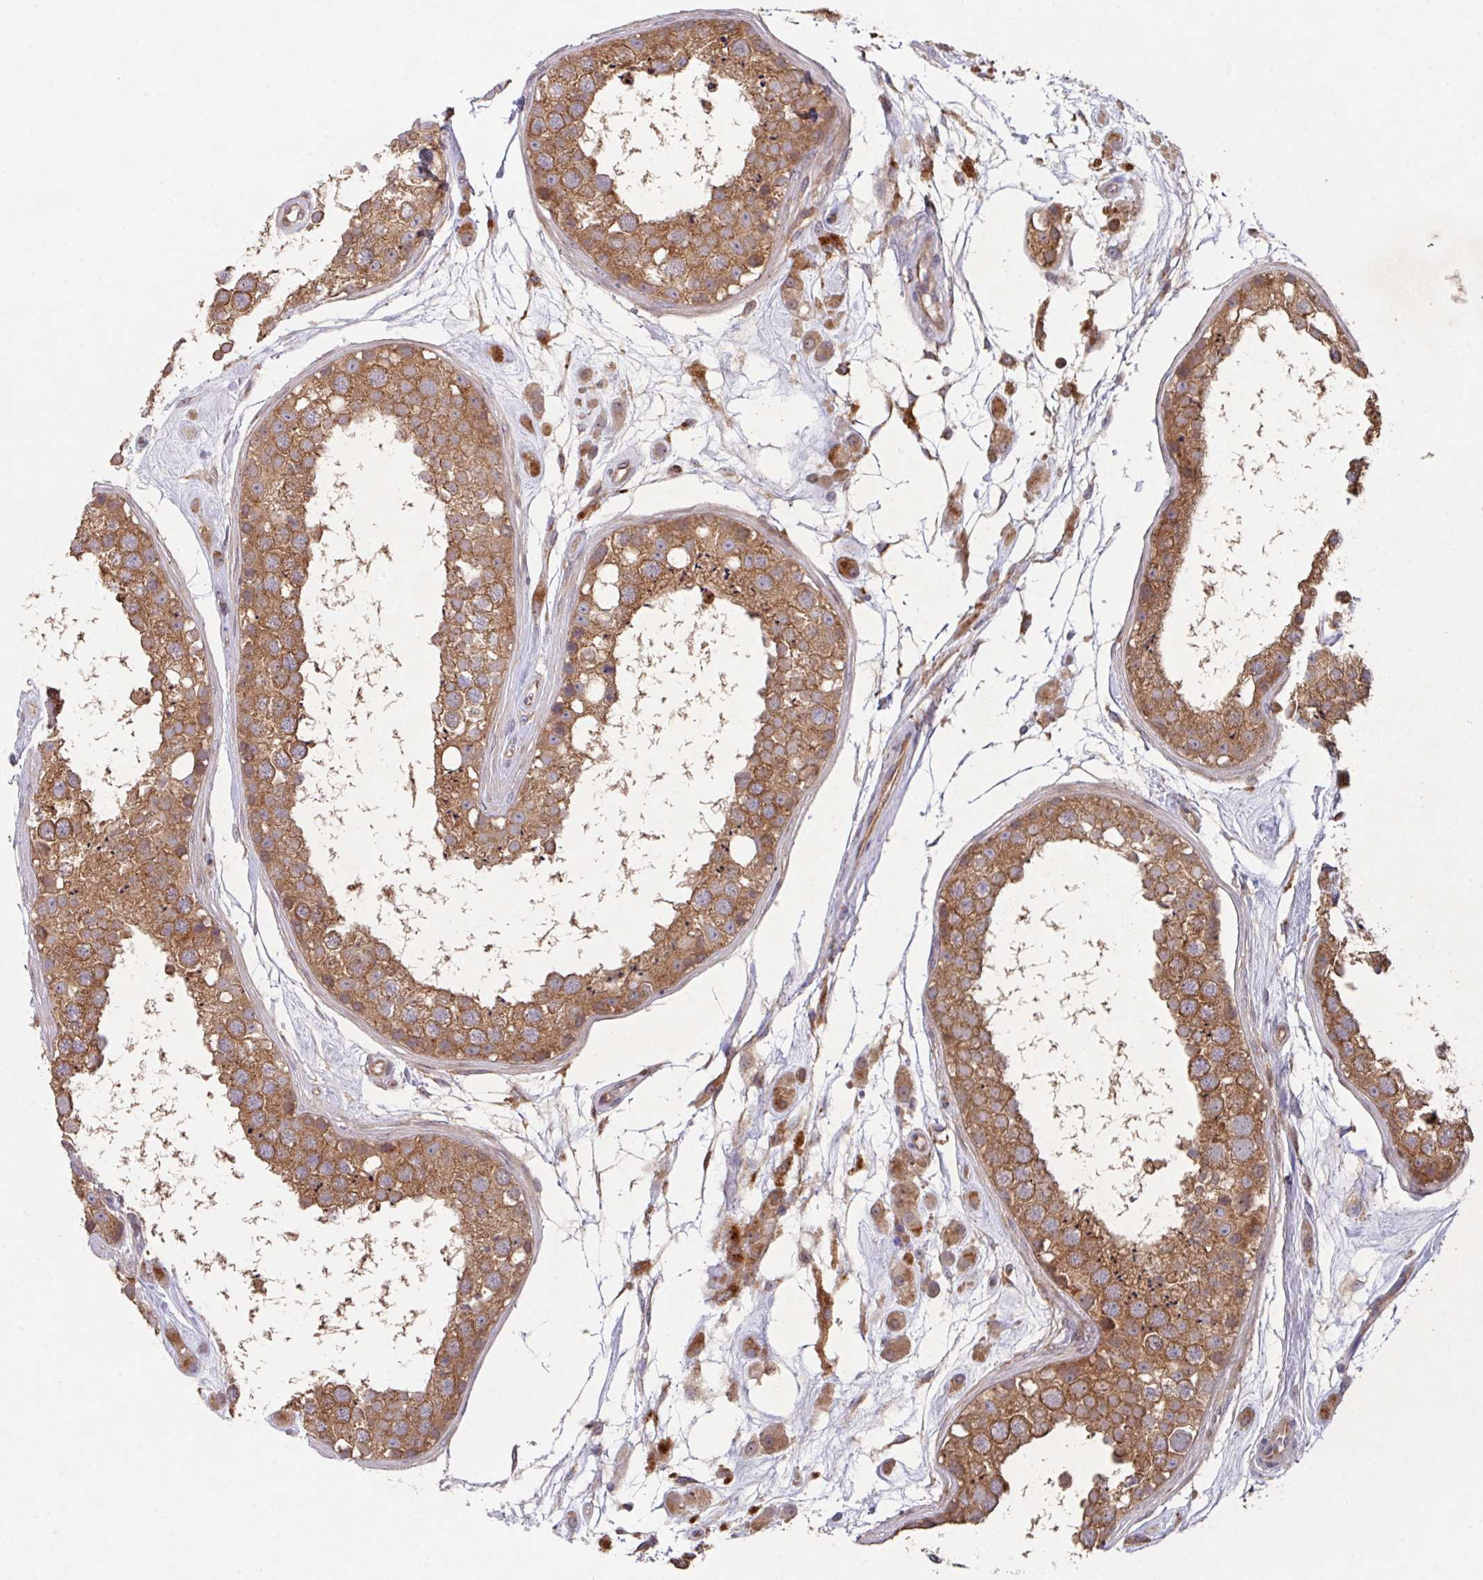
{"staining": {"intensity": "moderate", "quantity": ">75%", "location": "cytoplasmic/membranous"}, "tissue": "testis", "cell_type": "Cells in seminiferous ducts", "image_type": "normal", "snomed": [{"axis": "morphology", "description": "Normal tissue, NOS"}, {"axis": "topography", "description": "Testis"}], "caption": "Testis was stained to show a protein in brown. There is medium levels of moderate cytoplasmic/membranous positivity in about >75% of cells in seminiferous ducts.", "gene": "TRIM14", "patient": {"sex": "male", "age": 25}}